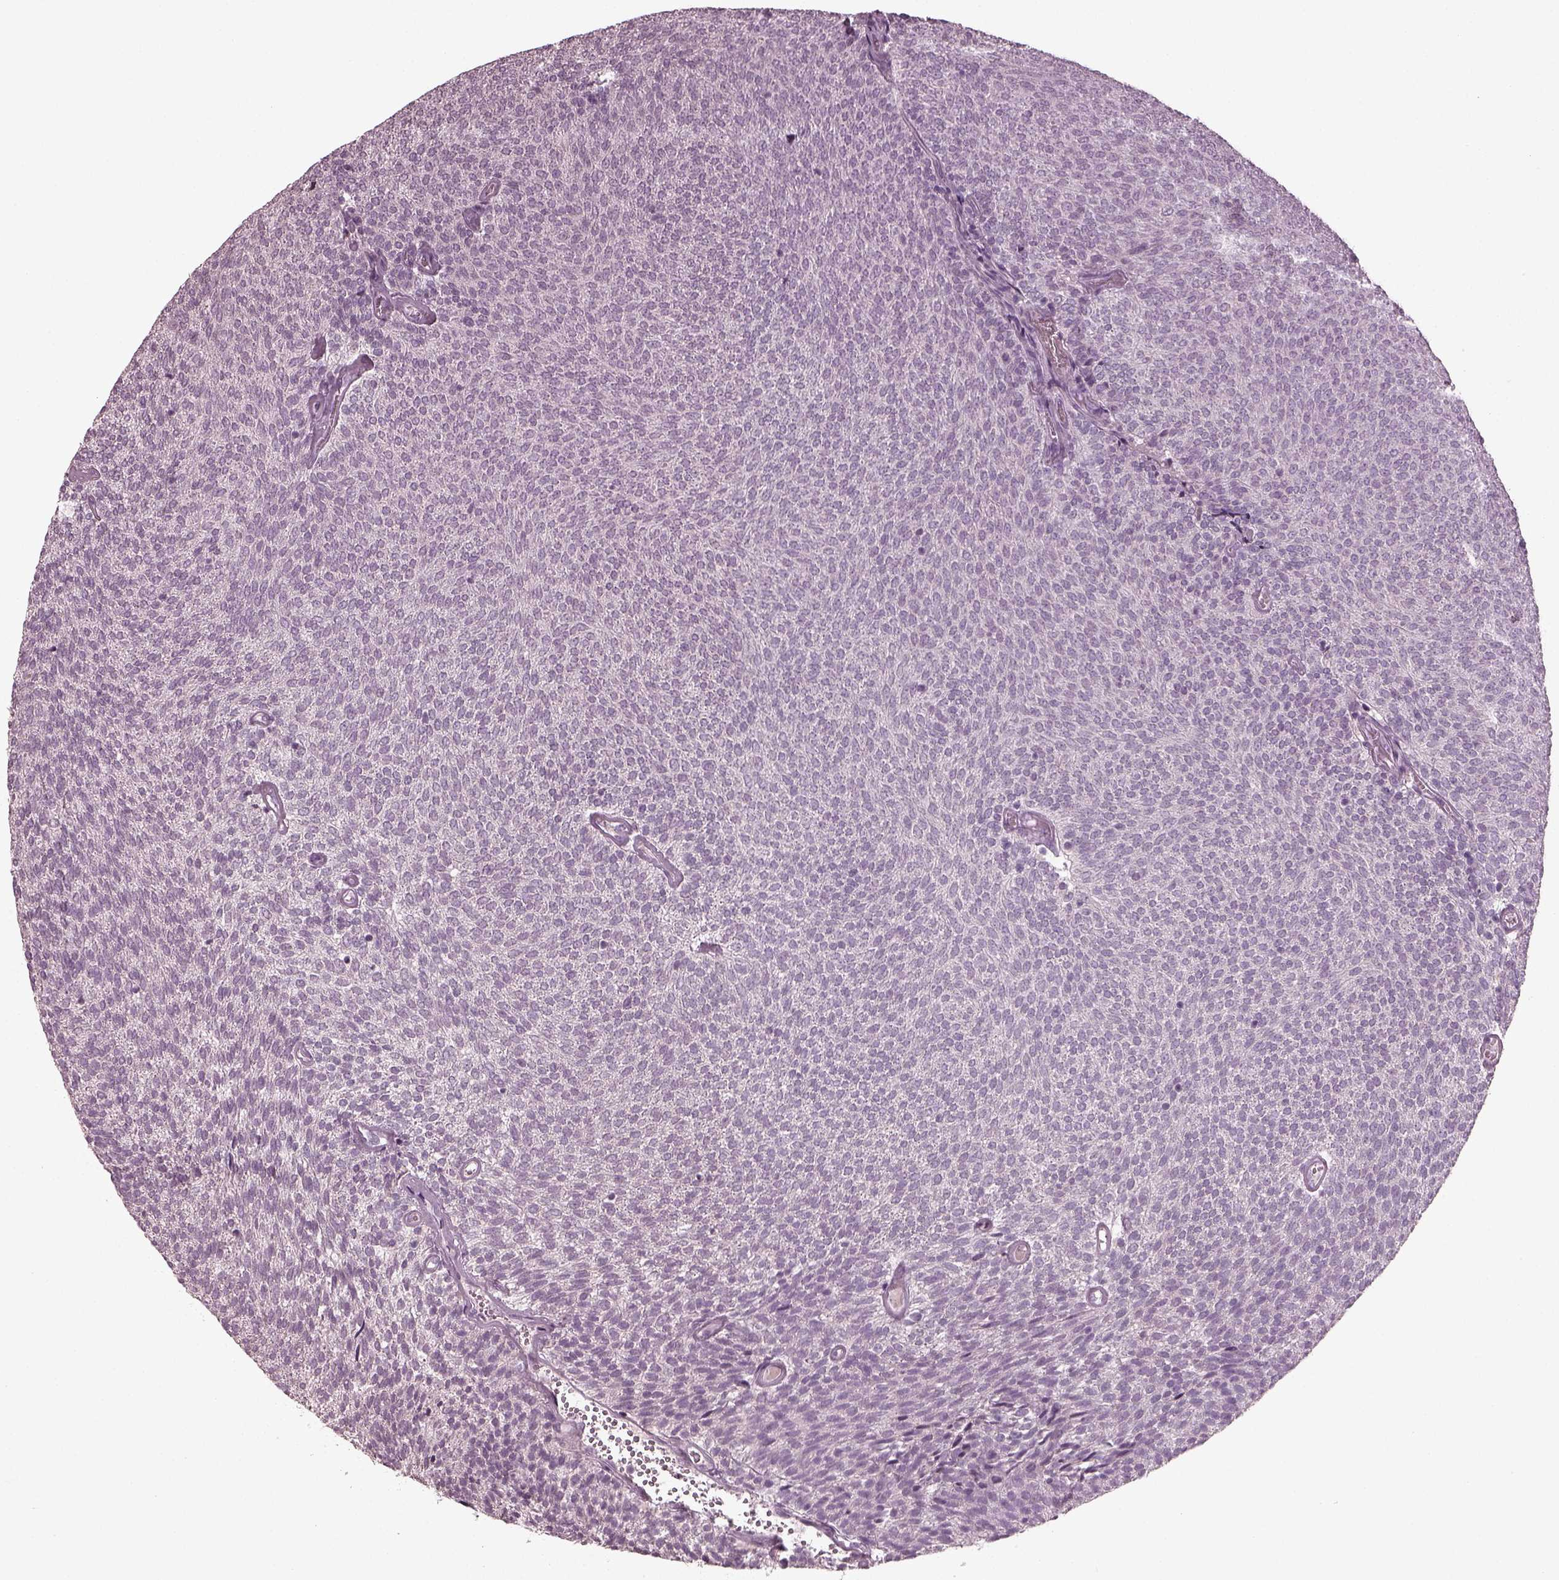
{"staining": {"intensity": "negative", "quantity": "none", "location": "none"}, "tissue": "urothelial cancer", "cell_type": "Tumor cells", "image_type": "cancer", "snomed": [{"axis": "morphology", "description": "Urothelial carcinoma, Low grade"}, {"axis": "topography", "description": "Urinary bladder"}], "caption": "Immunohistochemistry (IHC) photomicrograph of low-grade urothelial carcinoma stained for a protein (brown), which exhibits no staining in tumor cells.", "gene": "RCVRN", "patient": {"sex": "male", "age": 77}}